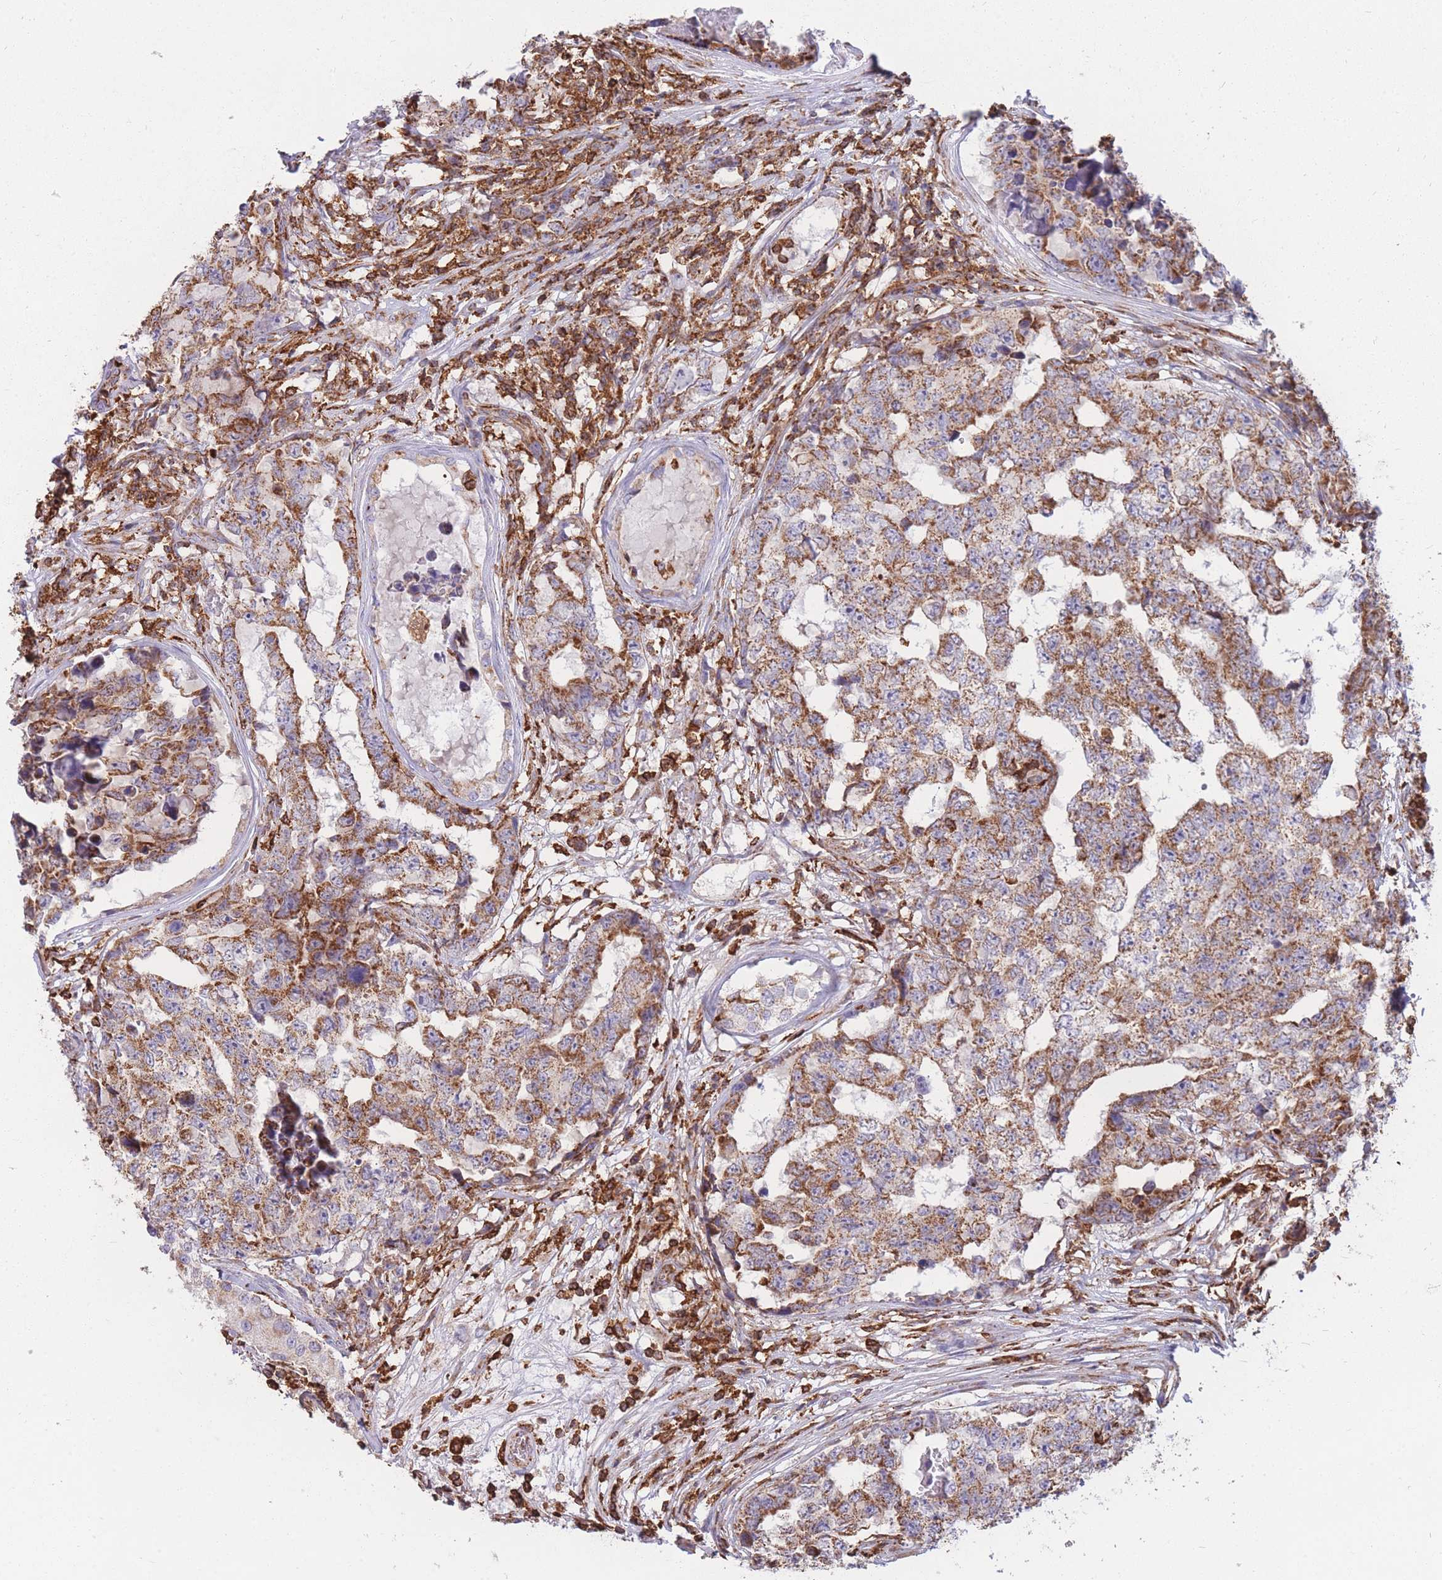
{"staining": {"intensity": "moderate", "quantity": ">75%", "location": "cytoplasmic/membranous"}, "tissue": "testis cancer", "cell_type": "Tumor cells", "image_type": "cancer", "snomed": [{"axis": "morphology", "description": "Carcinoma, Embryonal, NOS"}, {"axis": "topography", "description": "Testis"}], "caption": "A histopathology image of testis cancer (embryonal carcinoma) stained for a protein exhibits moderate cytoplasmic/membranous brown staining in tumor cells.", "gene": "MRPL54", "patient": {"sex": "male", "age": 25}}